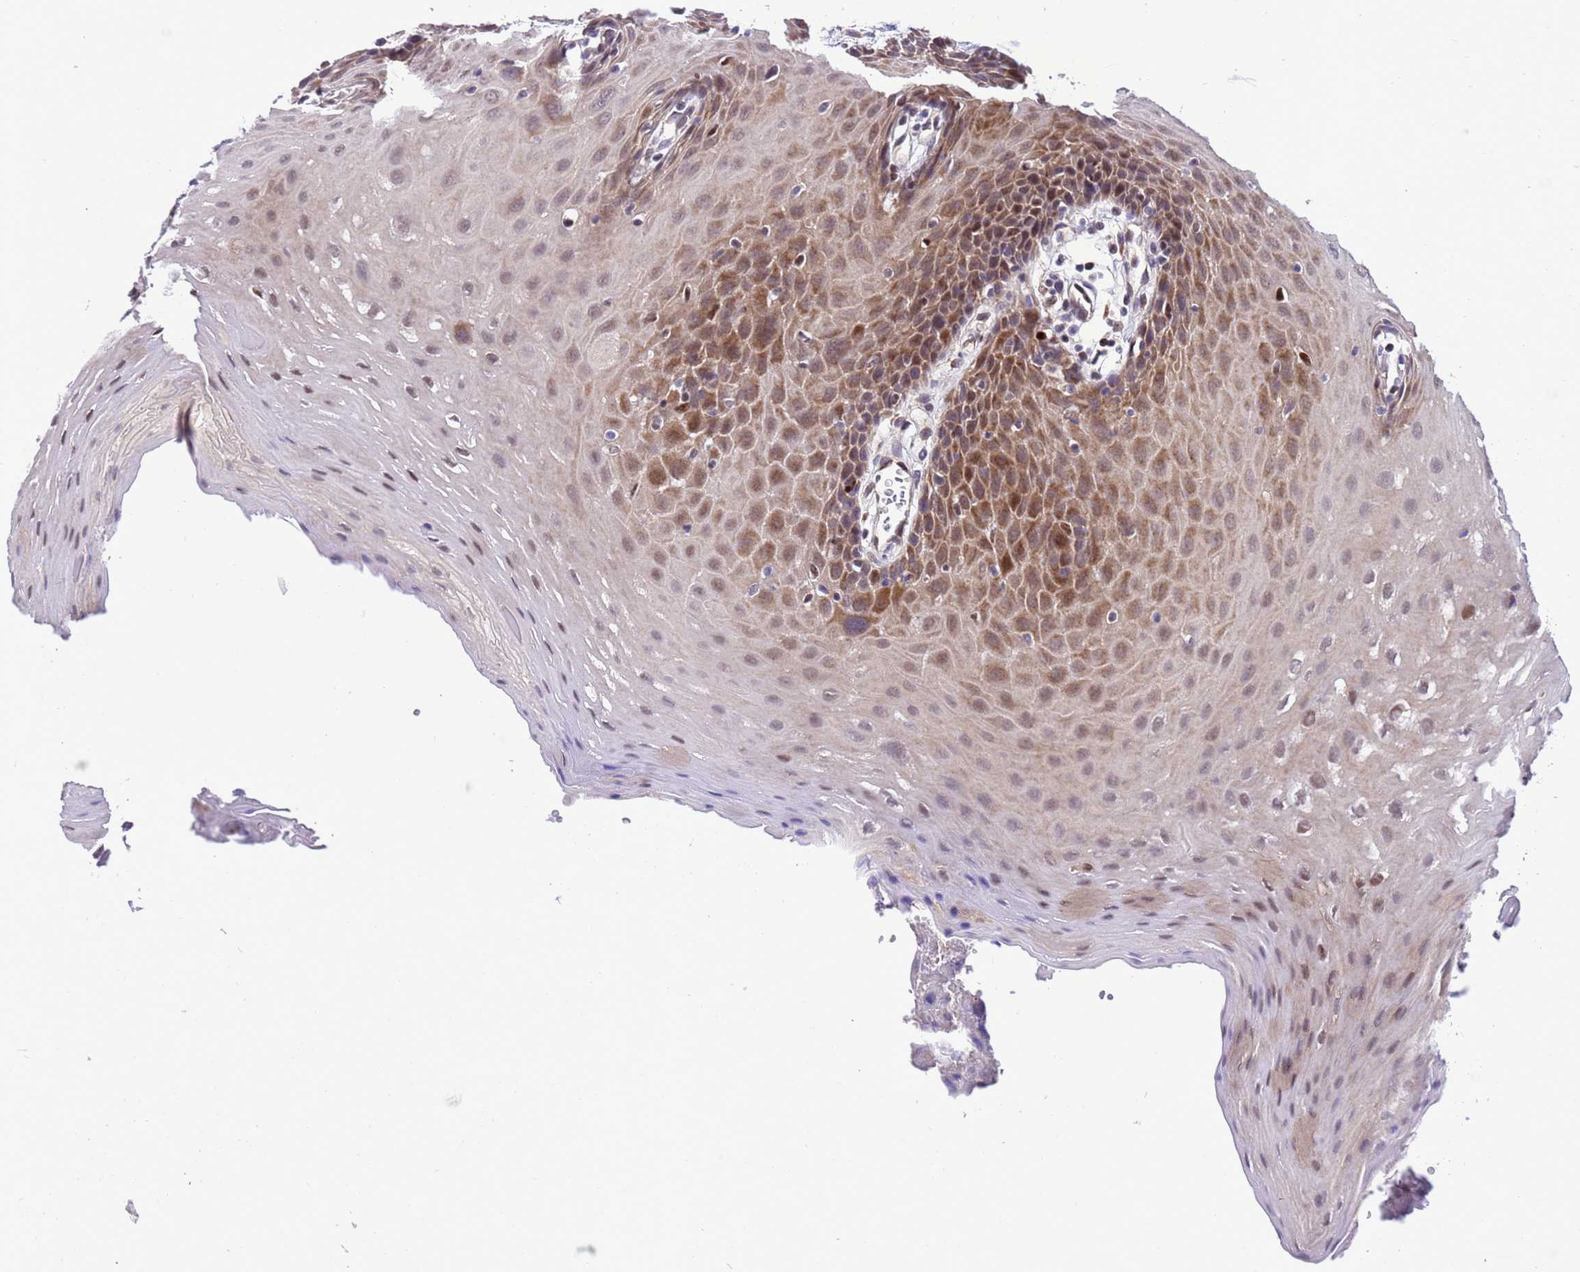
{"staining": {"intensity": "moderate", "quantity": ">75%", "location": "cytoplasmic/membranous,nuclear"}, "tissue": "oral mucosa", "cell_type": "Squamous epithelial cells", "image_type": "normal", "snomed": [{"axis": "morphology", "description": "Normal tissue, NOS"}, {"axis": "topography", "description": "Skeletal muscle"}, {"axis": "topography", "description": "Oral tissue"}, {"axis": "topography", "description": "Salivary gland"}, {"axis": "topography", "description": "Peripheral nerve tissue"}], "caption": "Immunohistochemistry (IHC) of unremarkable human oral mucosa reveals medium levels of moderate cytoplasmic/membranous,nuclear positivity in about >75% of squamous epithelial cells. The protein is shown in brown color, while the nuclei are stained blue.", "gene": "RASD1", "patient": {"sex": "male", "age": 54}}